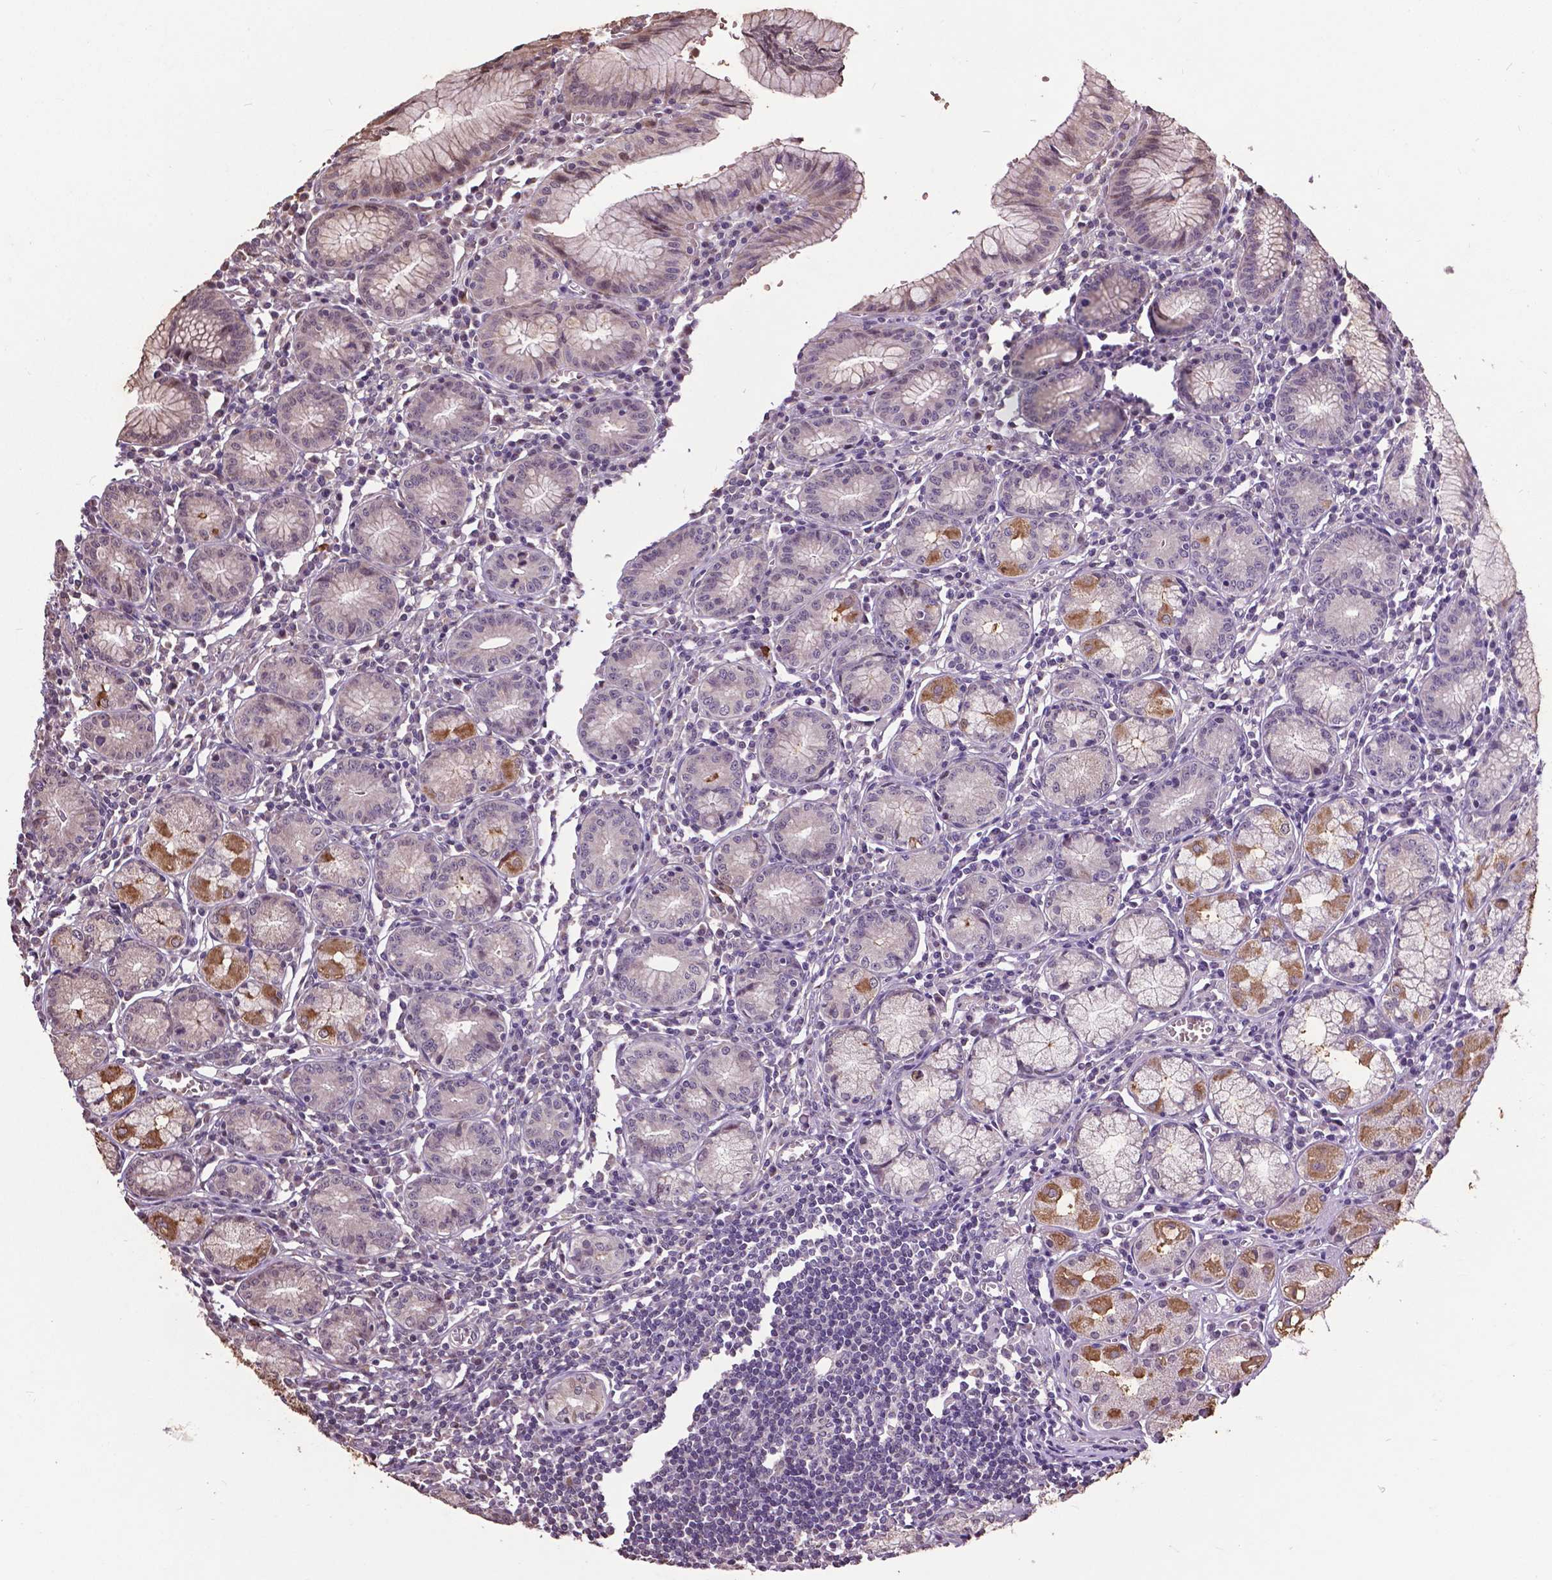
{"staining": {"intensity": "moderate", "quantity": "<25%", "location": "cytoplasmic/membranous"}, "tissue": "stomach", "cell_type": "Glandular cells", "image_type": "normal", "snomed": [{"axis": "morphology", "description": "Normal tissue, NOS"}, {"axis": "topography", "description": "Stomach"}], "caption": "Immunohistochemical staining of normal human stomach reveals moderate cytoplasmic/membranous protein expression in approximately <25% of glandular cells. (DAB IHC with brightfield microscopy, high magnification).", "gene": "GLRA2", "patient": {"sex": "male", "age": 55}}